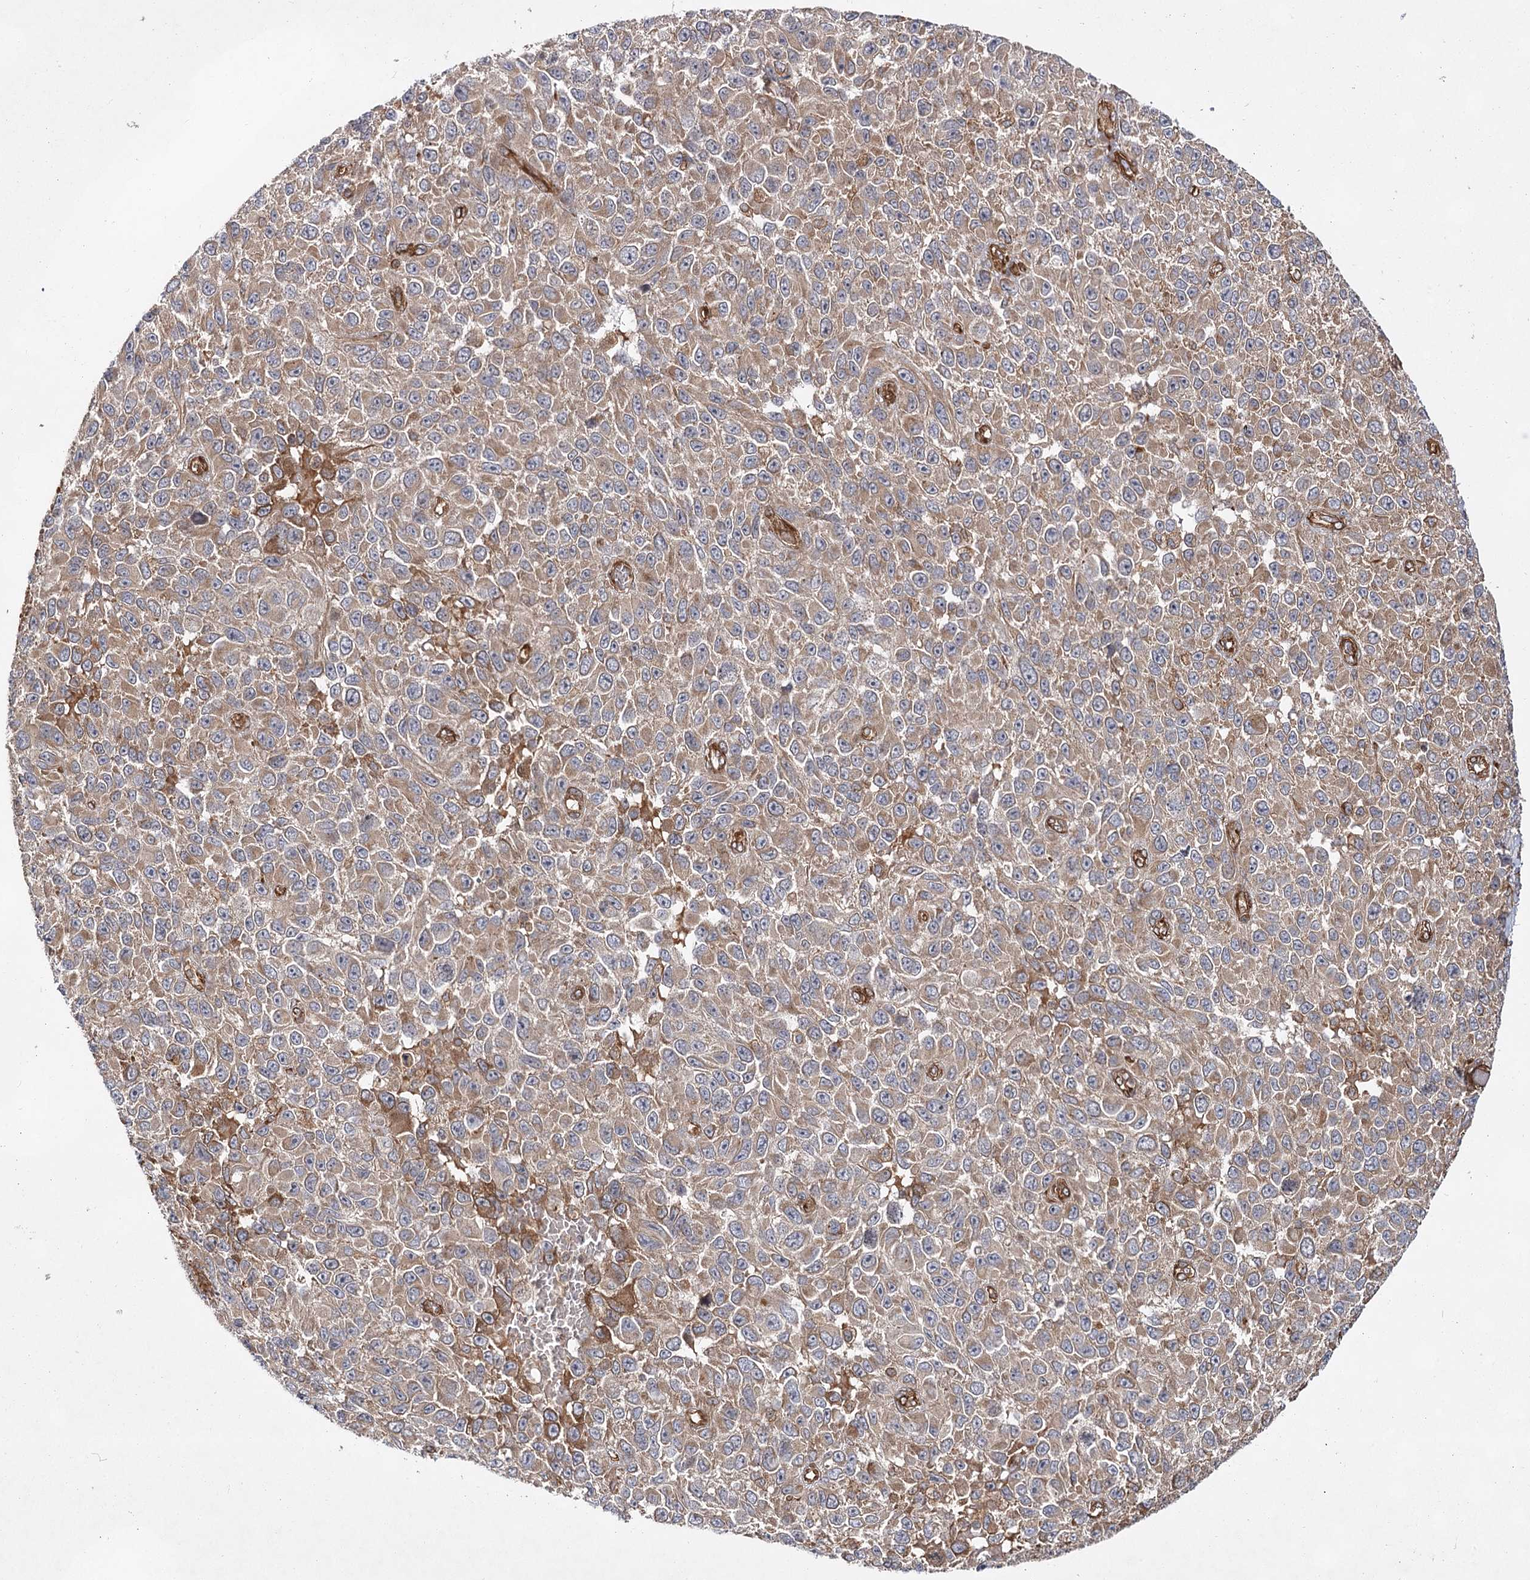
{"staining": {"intensity": "moderate", "quantity": ">75%", "location": "cytoplasmic/membranous"}, "tissue": "melanoma", "cell_type": "Tumor cells", "image_type": "cancer", "snomed": [{"axis": "morphology", "description": "Malignant melanoma, NOS"}, {"axis": "topography", "description": "Skin"}], "caption": "IHC of malignant melanoma shows medium levels of moderate cytoplasmic/membranous positivity in approximately >75% of tumor cells. The protein of interest is shown in brown color, while the nuclei are stained blue.", "gene": "IQSEC1", "patient": {"sex": "female", "age": 96}}